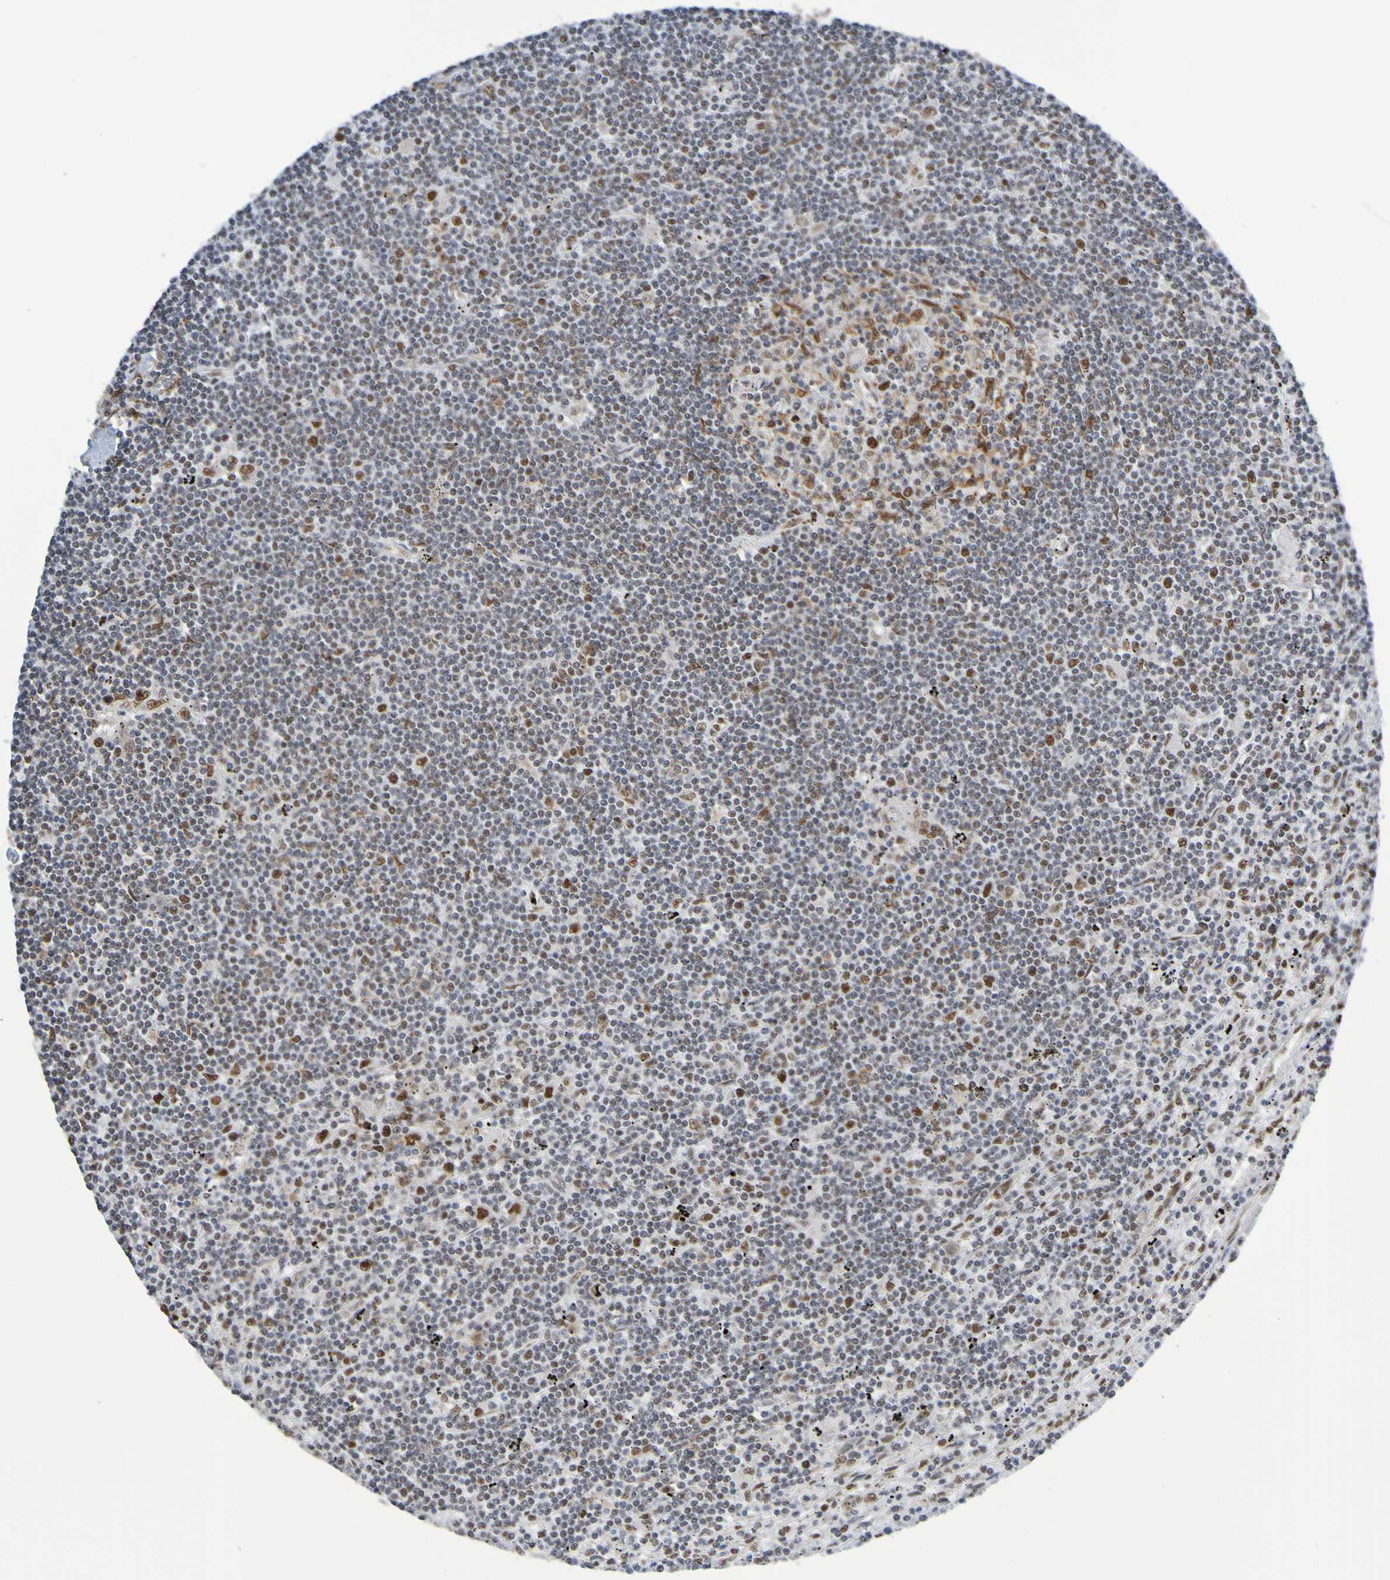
{"staining": {"intensity": "moderate", "quantity": "25%-75%", "location": "nuclear"}, "tissue": "lymphoma", "cell_type": "Tumor cells", "image_type": "cancer", "snomed": [{"axis": "morphology", "description": "Malignant lymphoma, non-Hodgkin's type, Low grade"}, {"axis": "topography", "description": "Spleen"}], "caption": "Lymphoma stained with a brown dye shows moderate nuclear positive expression in approximately 25%-75% of tumor cells.", "gene": "HDAC2", "patient": {"sex": "male", "age": 76}}